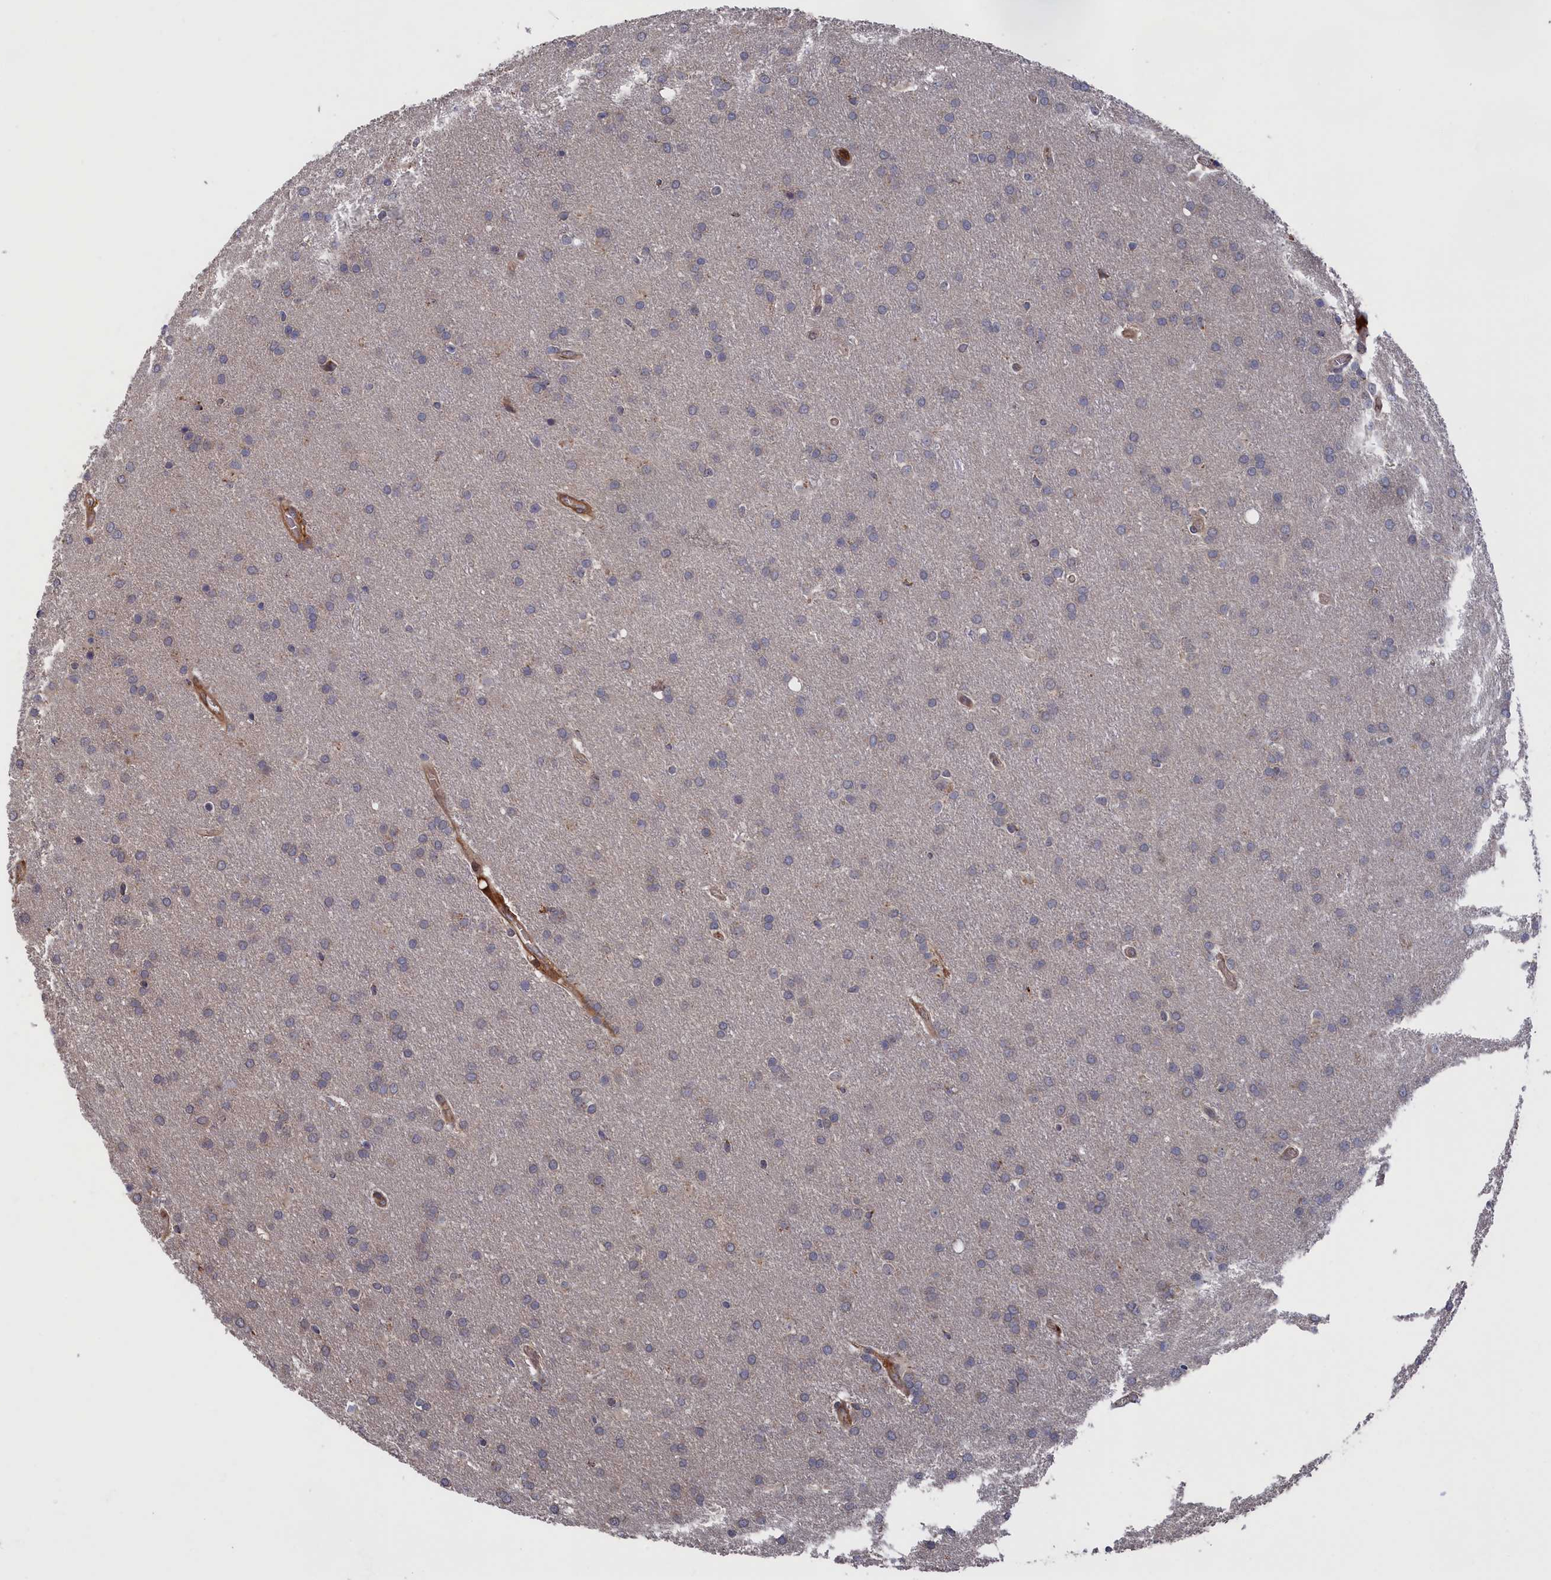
{"staining": {"intensity": "weak", "quantity": "<25%", "location": "cytoplasmic/membranous"}, "tissue": "glioma", "cell_type": "Tumor cells", "image_type": "cancer", "snomed": [{"axis": "morphology", "description": "Glioma, malignant, Low grade"}, {"axis": "topography", "description": "Brain"}], "caption": "Human glioma stained for a protein using immunohistochemistry (IHC) reveals no expression in tumor cells.", "gene": "PLA2G15", "patient": {"sex": "female", "age": 32}}